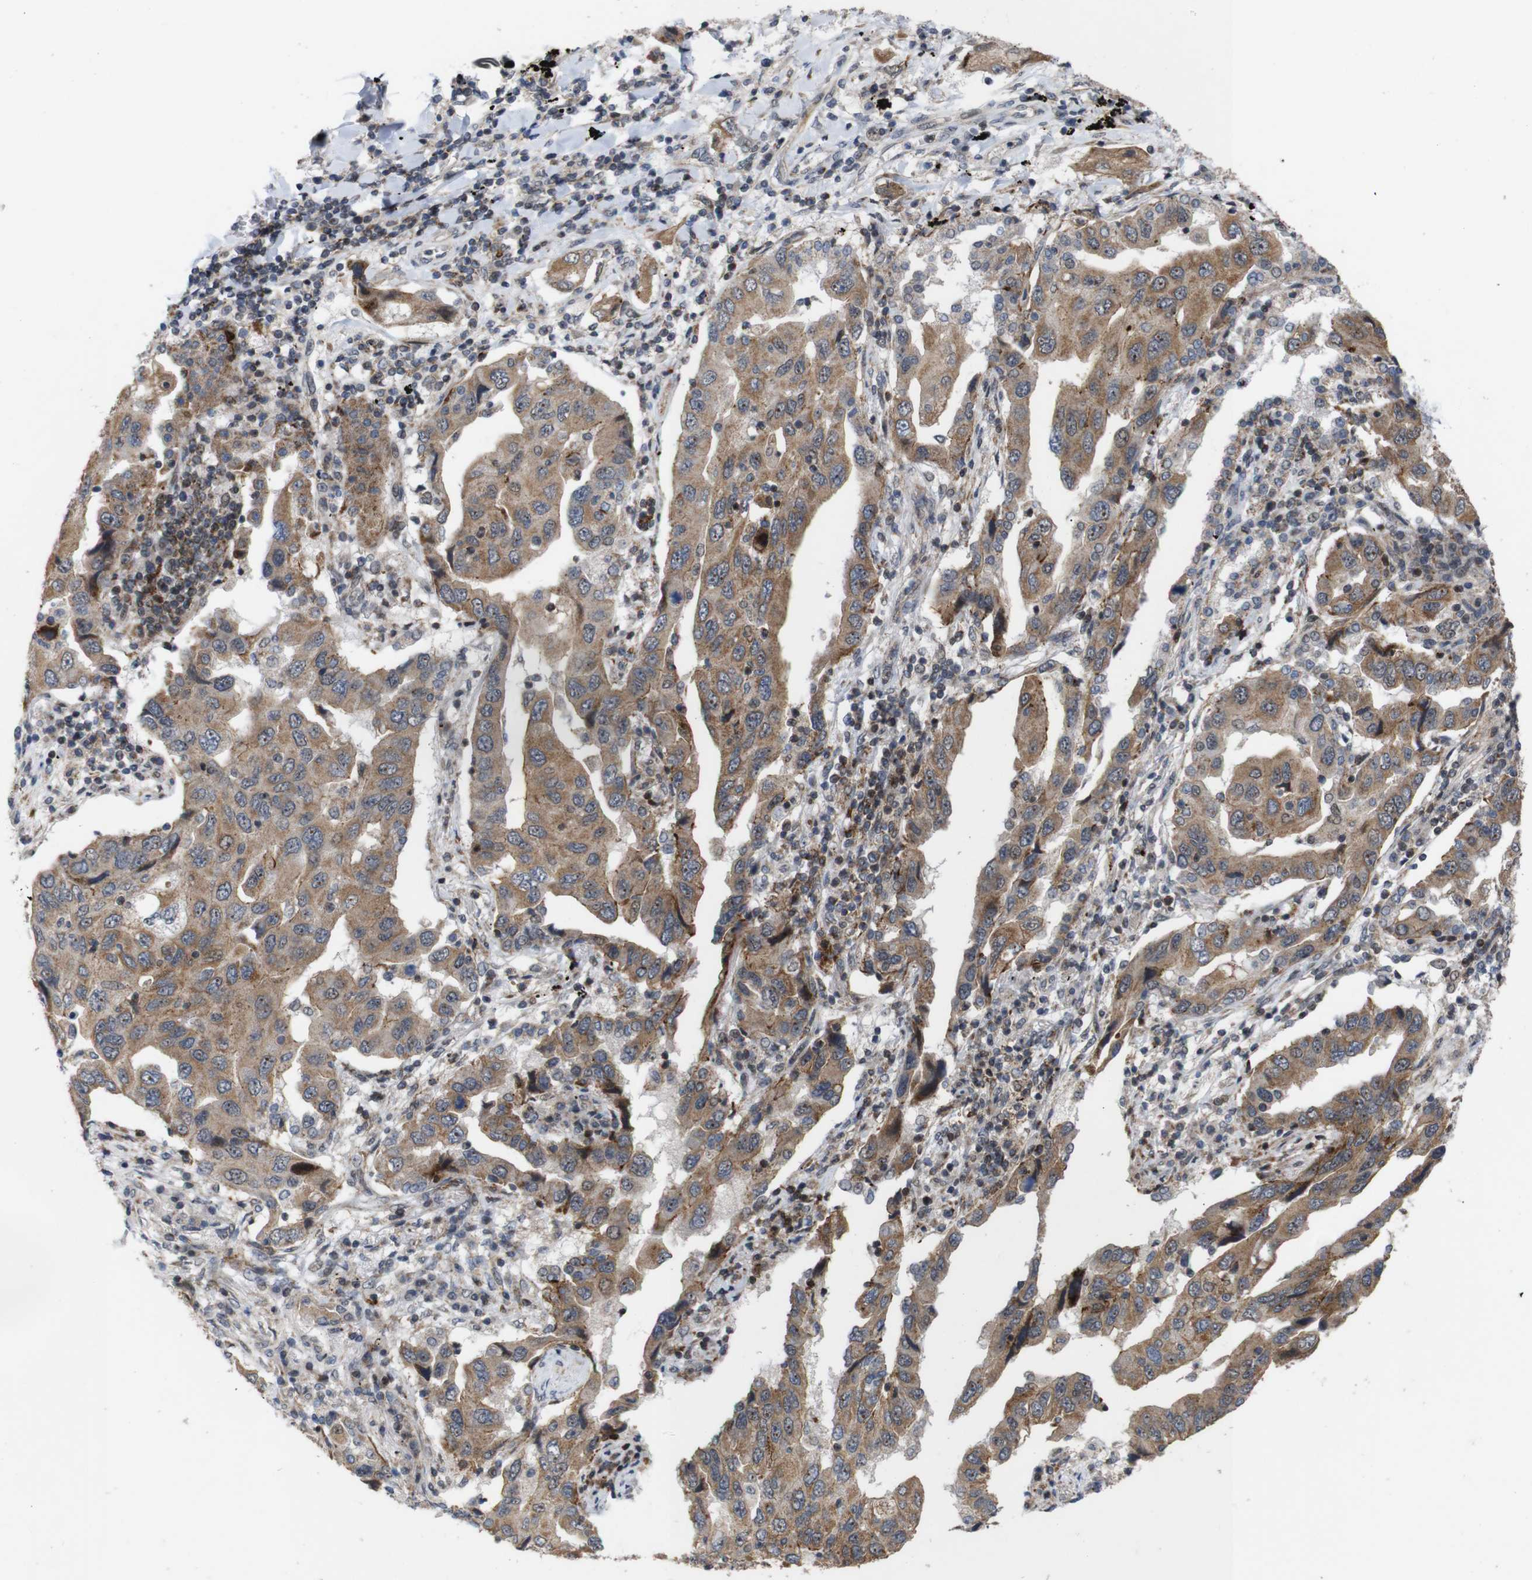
{"staining": {"intensity": "moderate", "quantity": ">75%", "location": "cytoplasmic/membranous"}, "tissue": "lung cancer", "cell_type": "Tumor cells", "image_type": "cancer", "snomed": [{"axis": "morphology", "description": "Adenocarcinoma, NOS"}, {"axis": "topography", "description": "Lung"}], "caption": "Tumor cells exhibit medium levels of moderate cytoplasmic/membranous staining in approximately >75% of cells in adenocarcinoma (lung).", "gene": "ATP7B", "patient": {"sex": "female", "age": 65}}